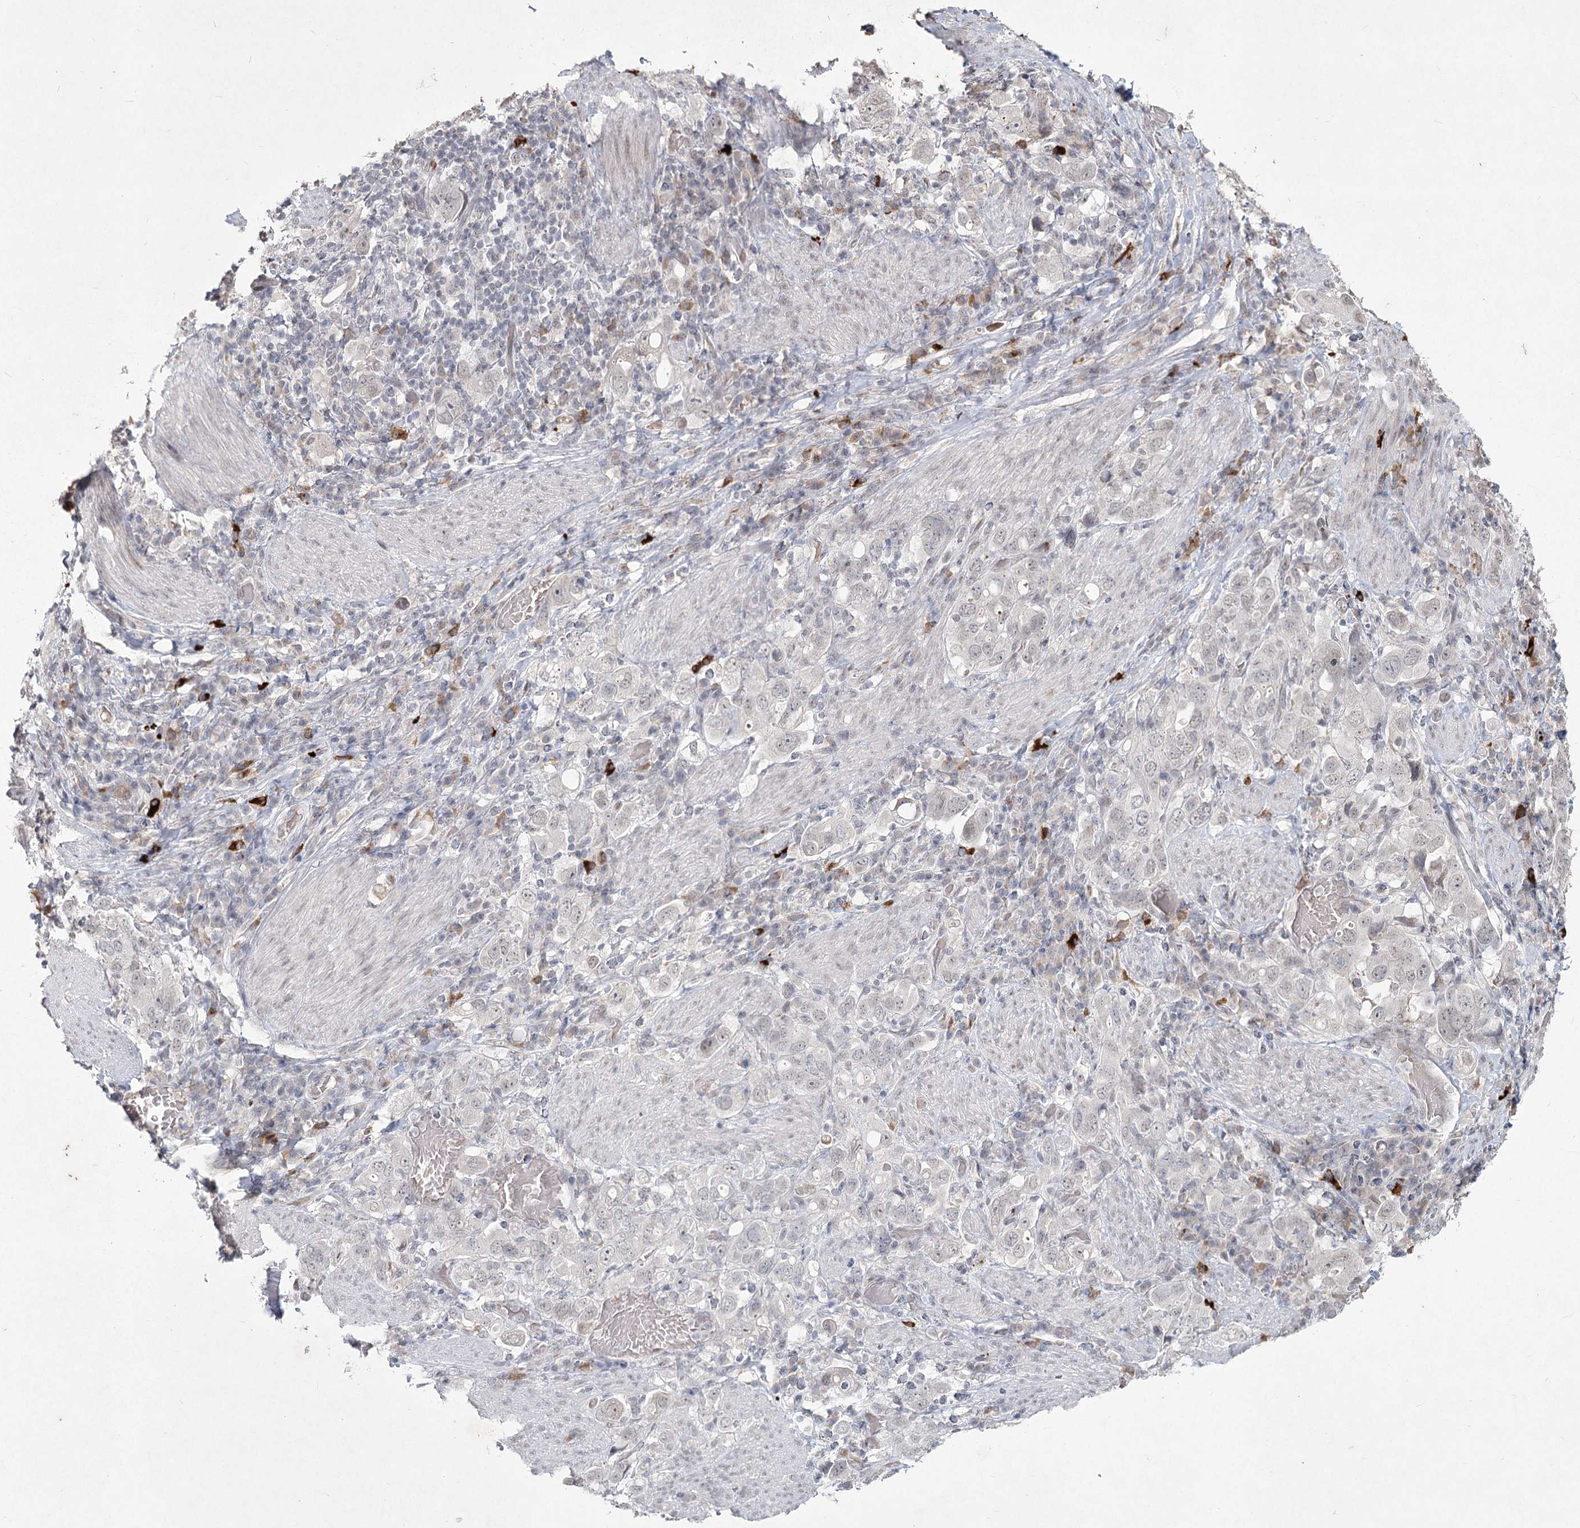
{"staining": {"intensity": "negative", "quantity": "none", "location": "none"}, "tissue": "stomach cancer", "cell_type": "Tumor cells", "image_type": "cancer", "snomed": [{"axis": "morphology", "description": "Adenocarcinoma, NOS"}, {"axis": "topography", "description": "Stomach, upper"}], "caption": "Tumor cells show no significant protein positivity in stomach adenocarcinoma. Brightfield microscopy of immunohistochemistry (IHC) stained with DAB (3,3'-diaminobenzidine) (brown) and hematoxylin (blue), captured at high magnification.", "gene": "LY6G5C", "patient": {"sex": "male", "age": 62}}